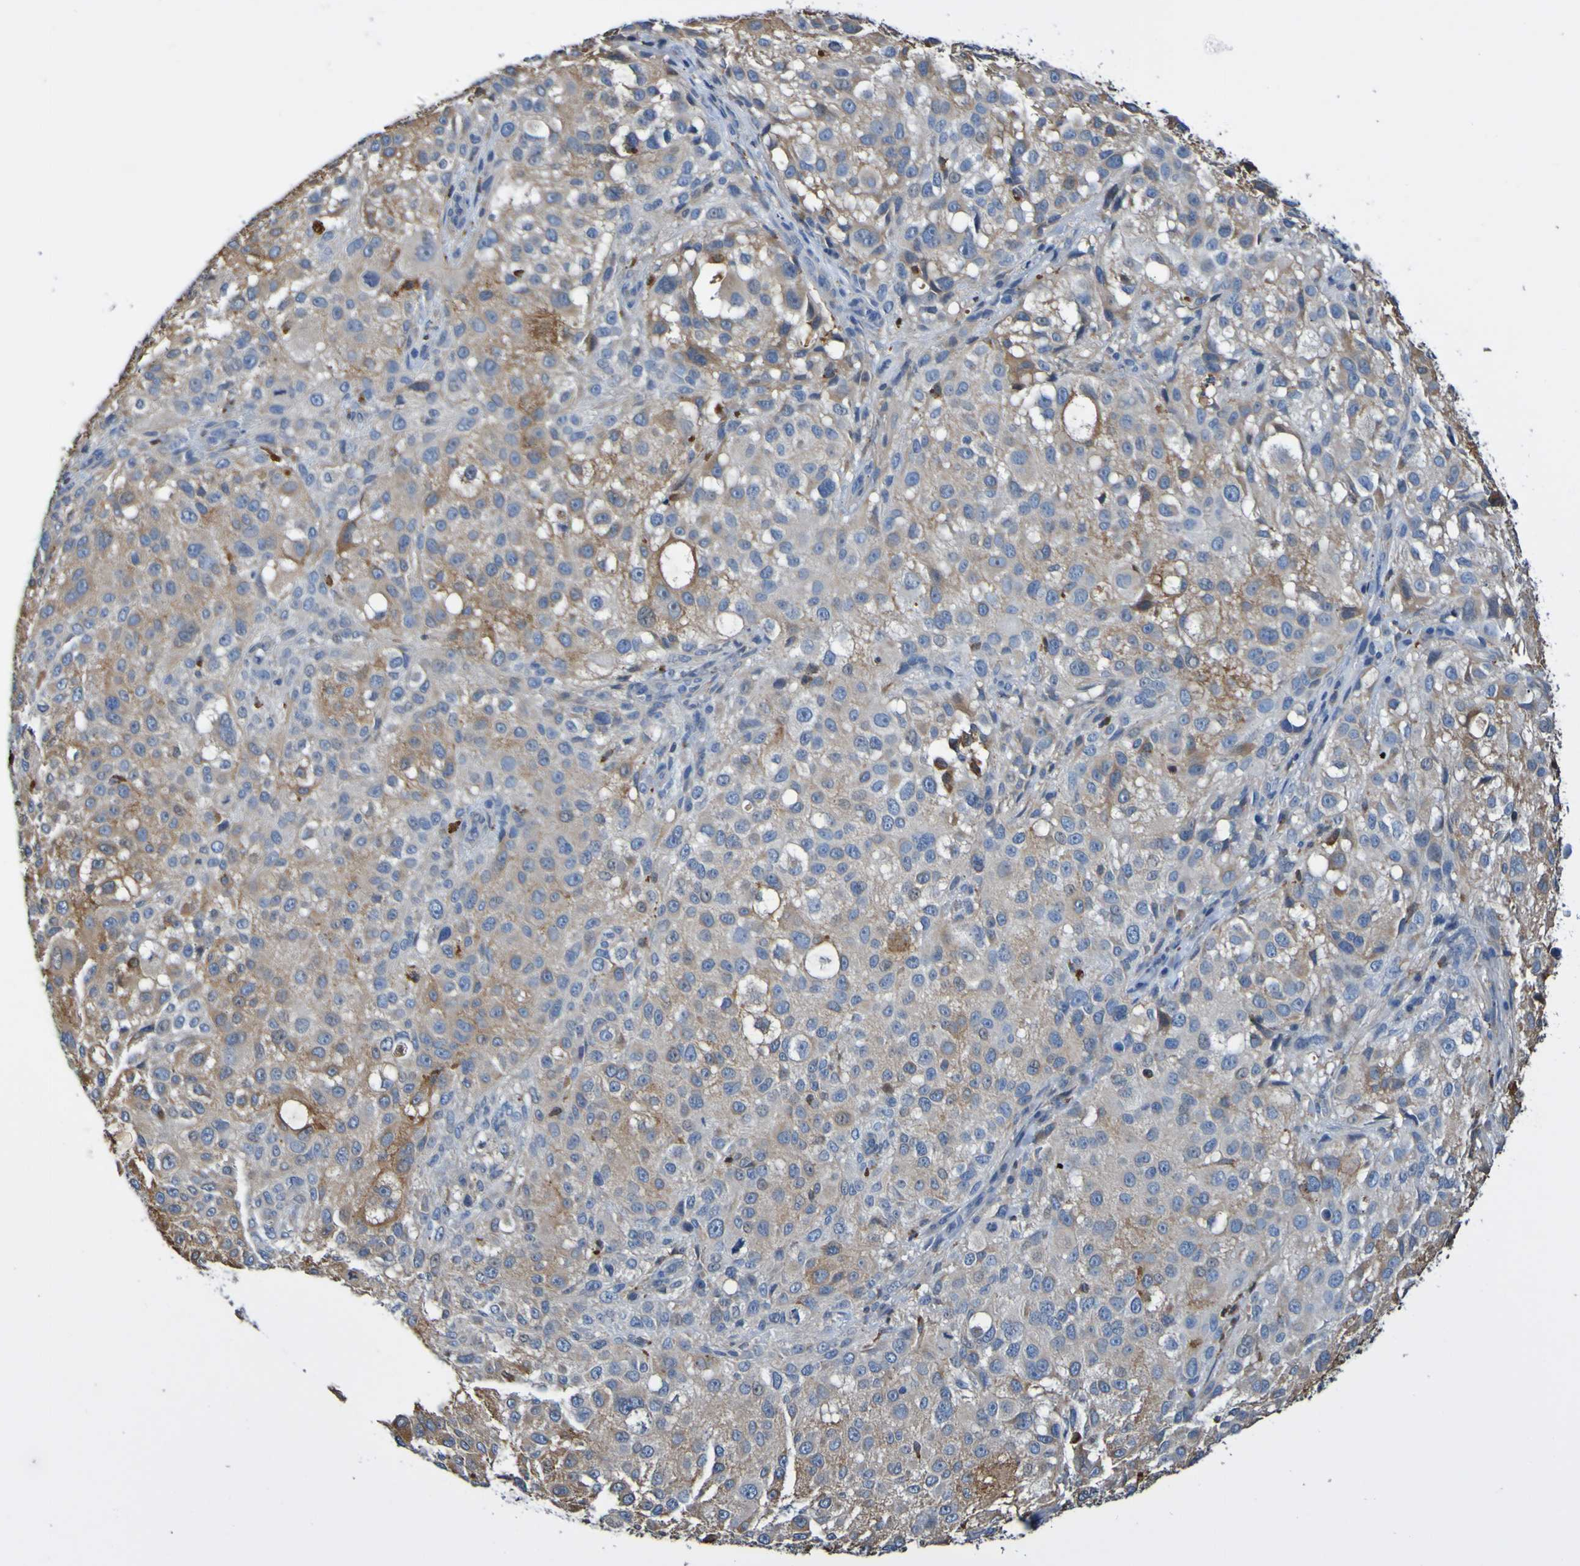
{"staining": {"intensity": "moderate", "quantity": "25%-75%", "location": "cytoplasmic/membranous"}, "tissue": "melanoma", "cell_type": "Tumor cells", "image_type": "cancer", "snomed": [{"axis": "morphology", "description": "Necrosis, NOS"}, {"axis": "morphology", "description": "Malignant melanoma, NOS"}, {"axis": "topography", "description": "Skin"}], "caption": "Malignant melanoma stained with immunohistochemistry (IHC) reveals moderate cytoplasmic/membranous expression in about 25%-75% of tumor cells.", "gene": "METAP2", "patient": {"sex": "female", "age": 87}}